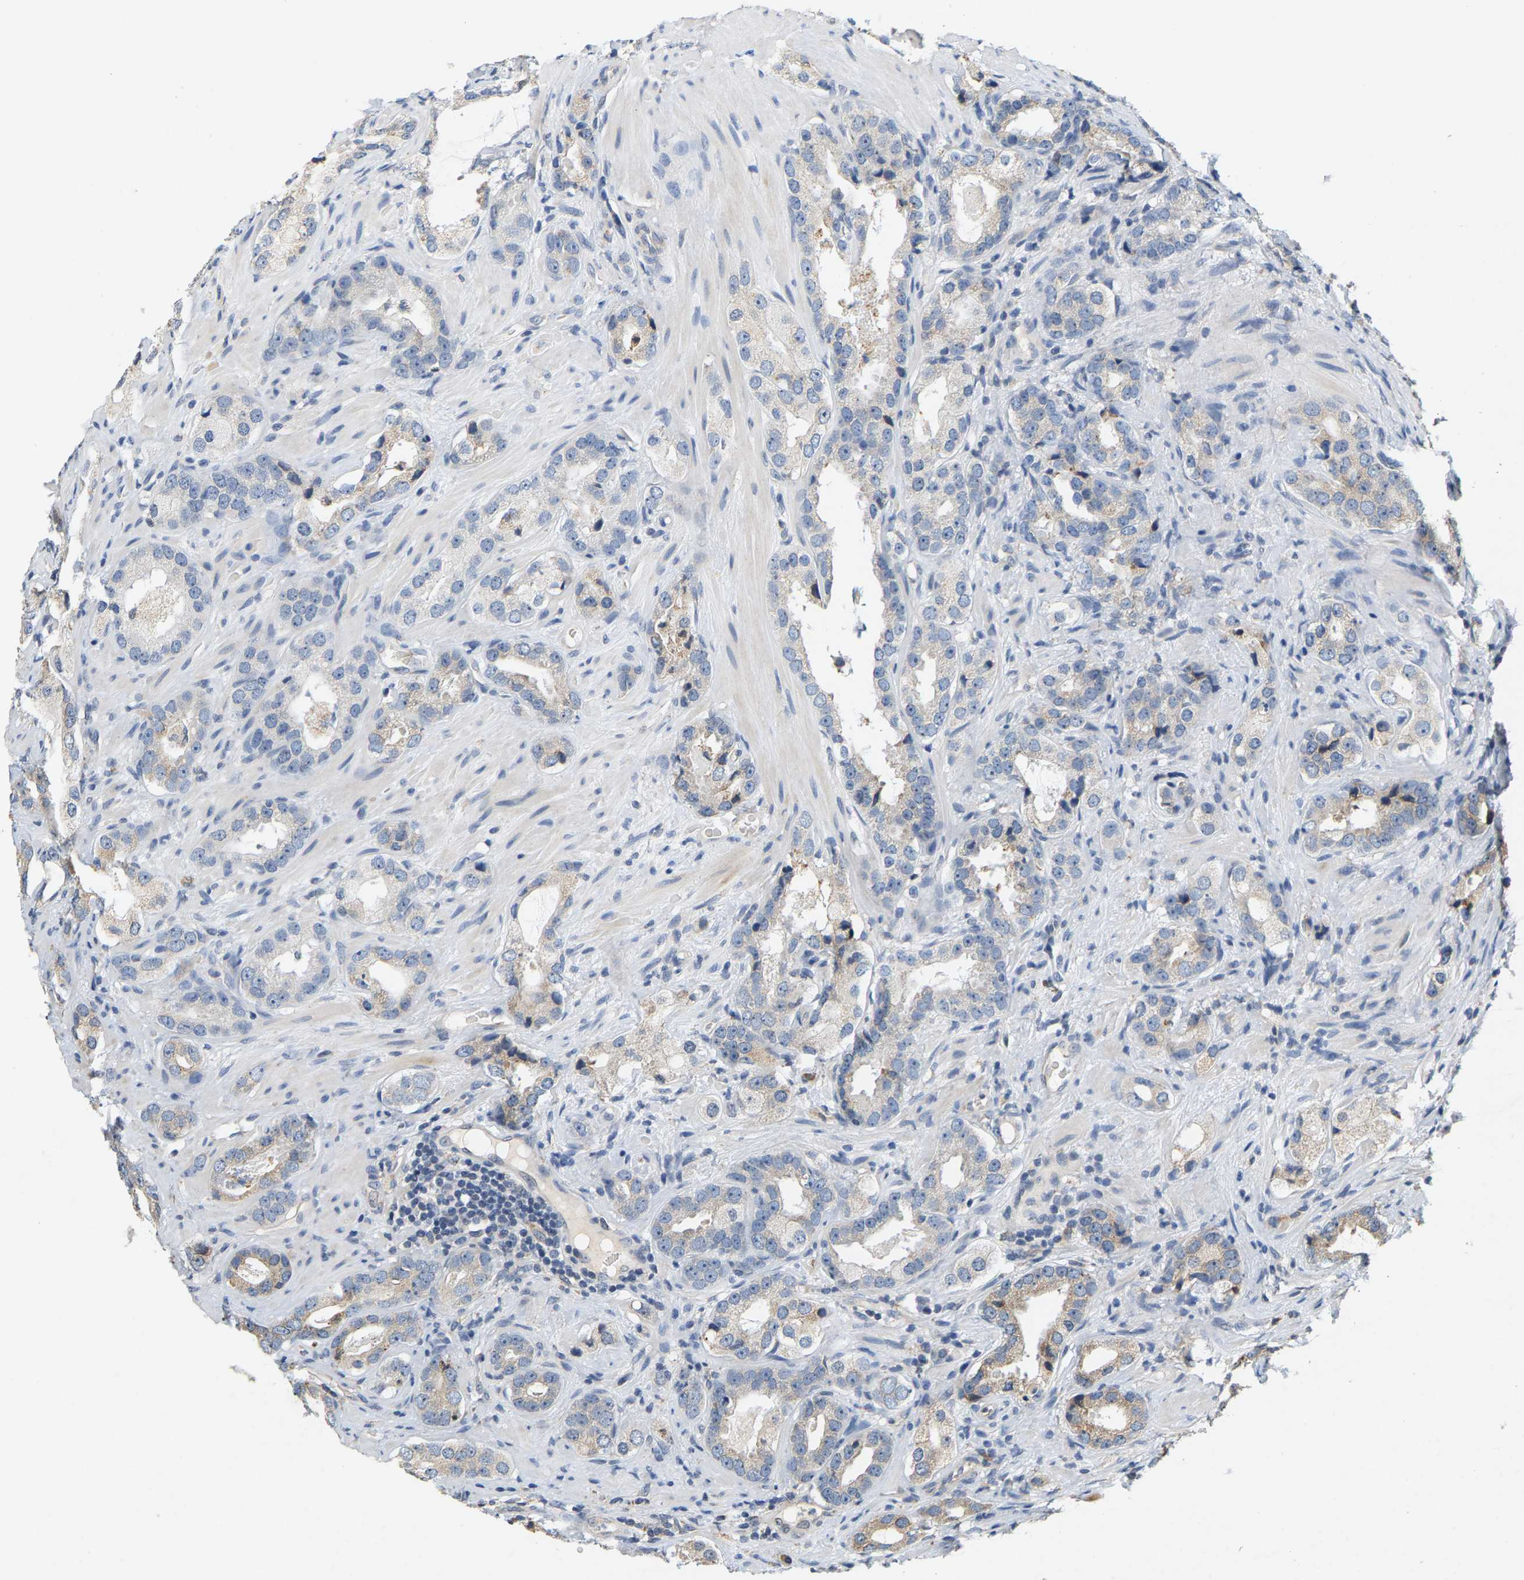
{"staining": {"intensity": "weak", "quantity": "<25%", "location": "cytoplasmic/membranous"}, "tissue": "prostate cancer", "cell_type": "Tumor cells", "image_type": "cancer", "snomed": [{"axis": "morphology", "description": "Adenocarcinoma, High grade"}, {"axis": "topography", "description": "Prostate"}], "caption": "IHC of prostate cancer (high-grade adenocarcinoma) demonstrates no expression in tumor cells.", "gene": "CIDEC", "patient": {"sex": "male", "age": 63}}